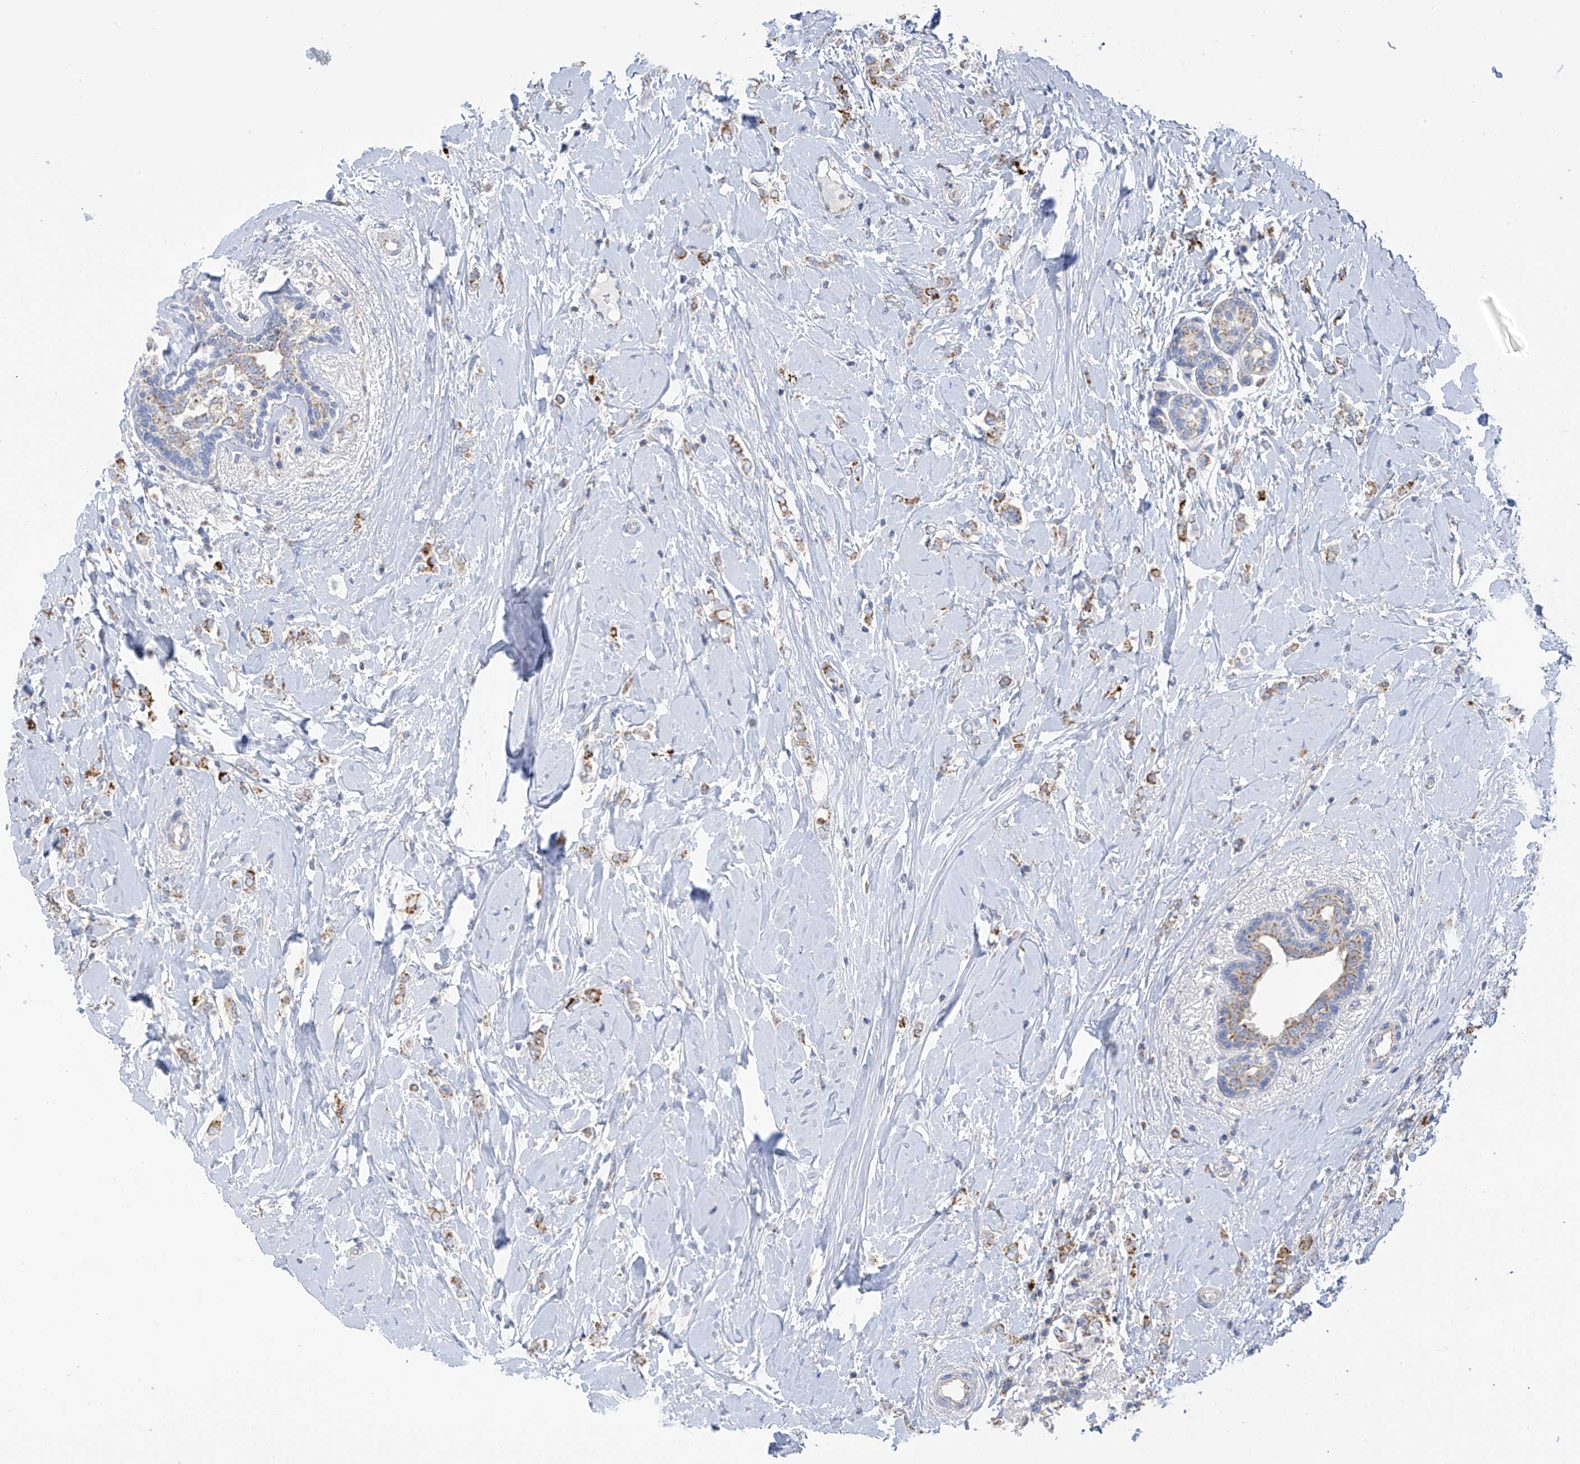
{"staining": {"intensity": "moderate", "quantity": ">75%", "location": "cytoplasmic/membranous"}, "tissue": "breast cancer", "cell_type": "Tumor cells", "image_type": "cancer", "snomed": [{"axis": "morphology", "description": "Normal tissue, NOS"}, {"axis": "morphology", "description": "Lobular carcinoma"}, {"axis": "topography", "description": "Breast"}], "caption": "Breast cancer (lobular carcinoma) stained for a protein shows moderate cytoplasmic/membranous positivity in tumor cells.", "gene": "PNPT1", "patient": {"sex": "female", "age": 47}}